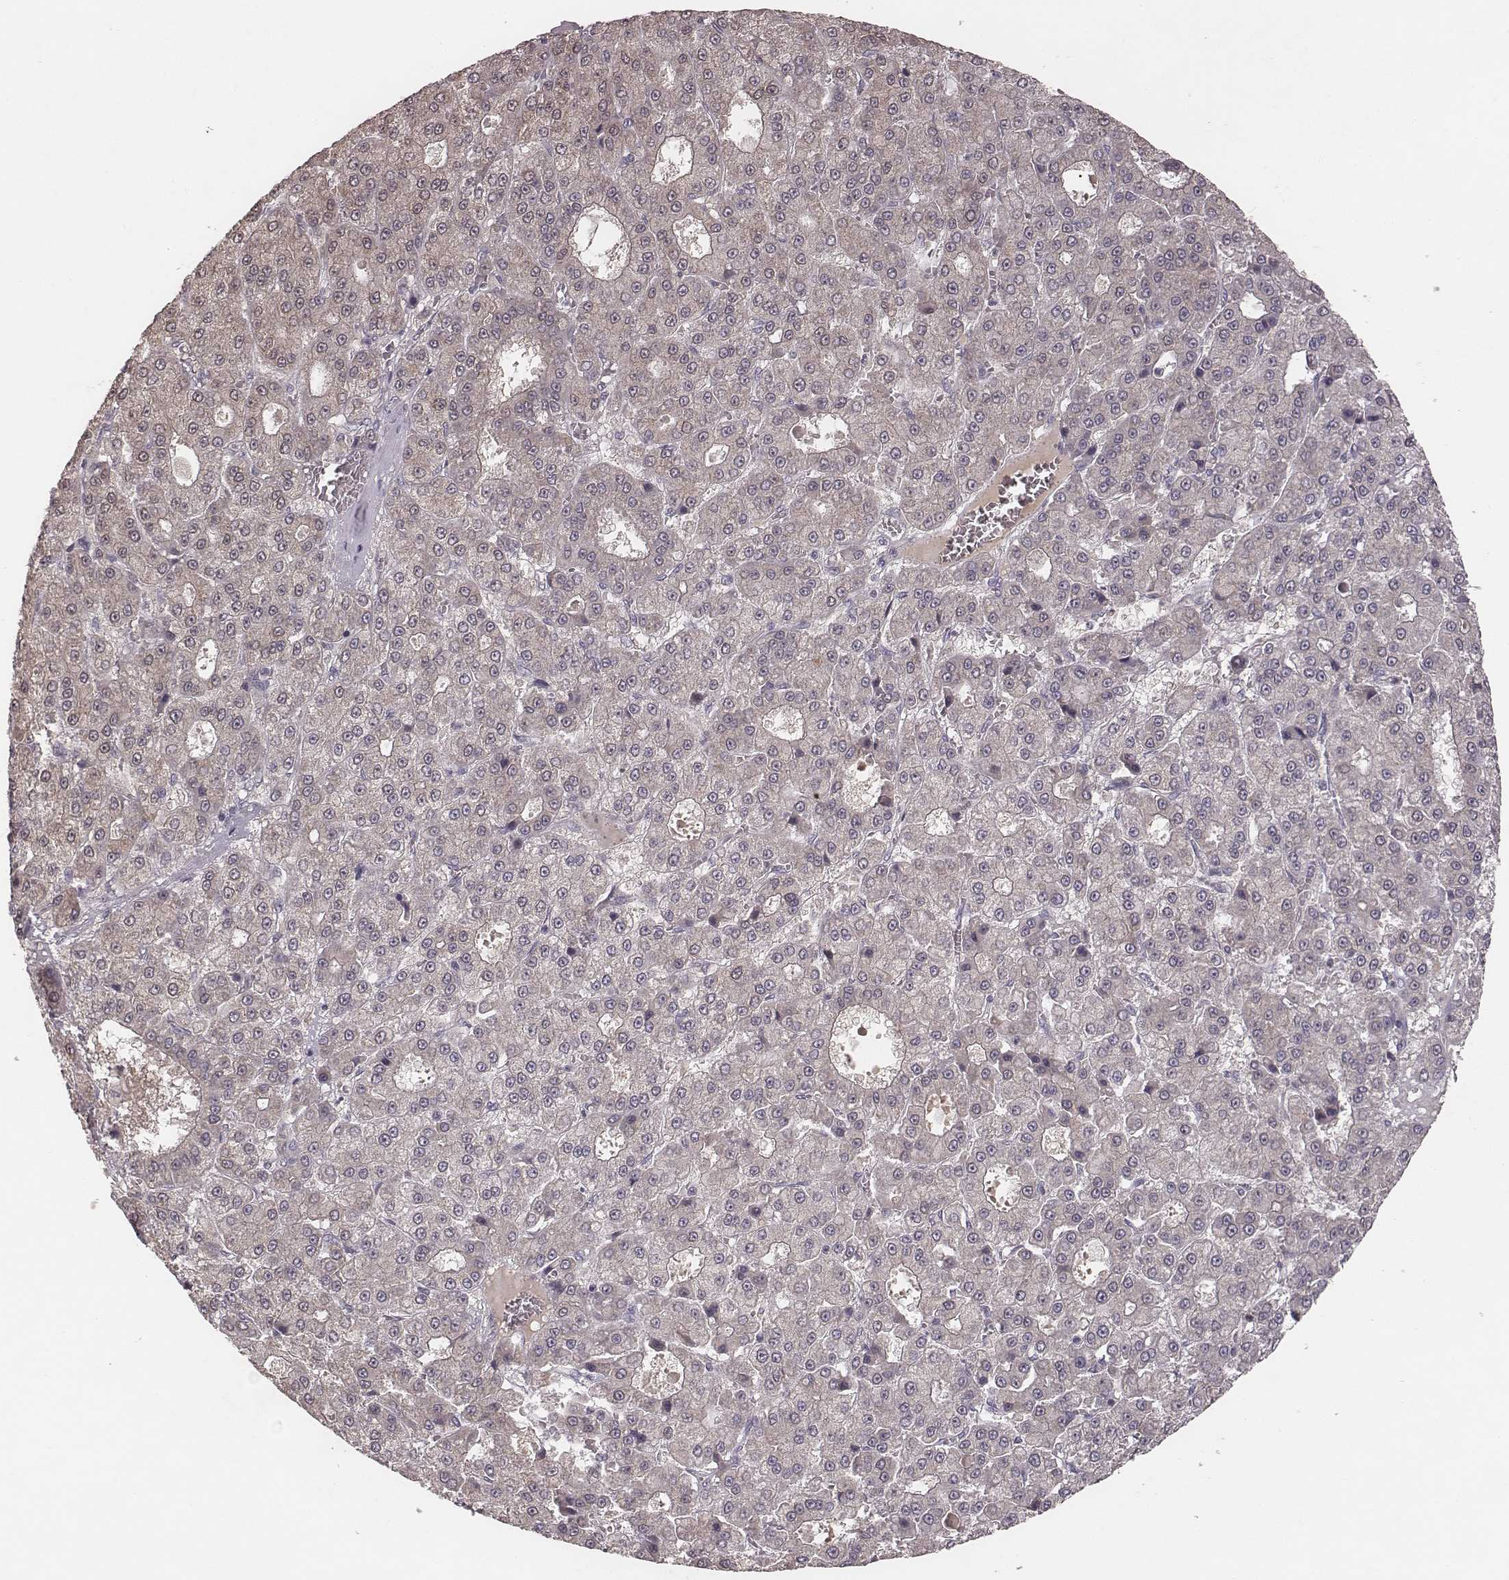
{"staining": {"intensity": "weak", "quantity": "25%-75%", "location": "cytoplasmic/membranous"}, "tissue": "liver cancer", "cell_type": "Tumor cells", "image_type": "cancer", "snomed": [{"axis": "morphology", "description": "Carcinoma, Hepatocellular, NOS"}, {"axis": "topography", "description": "Liver"}], "caption": "Immunohistochemistry histopathology image of neoplastic tissue: hepatocellular carcinoma (liver) stained using immunohistochemistry displays low levels of weak protein expression localized specifically in the cytoplasmic/membranous of tumor cells, appearing as a cytoplasmic/membranous brown color.", "gene": "P2RX5", "patient": {"sex": "male", "age": 70}}